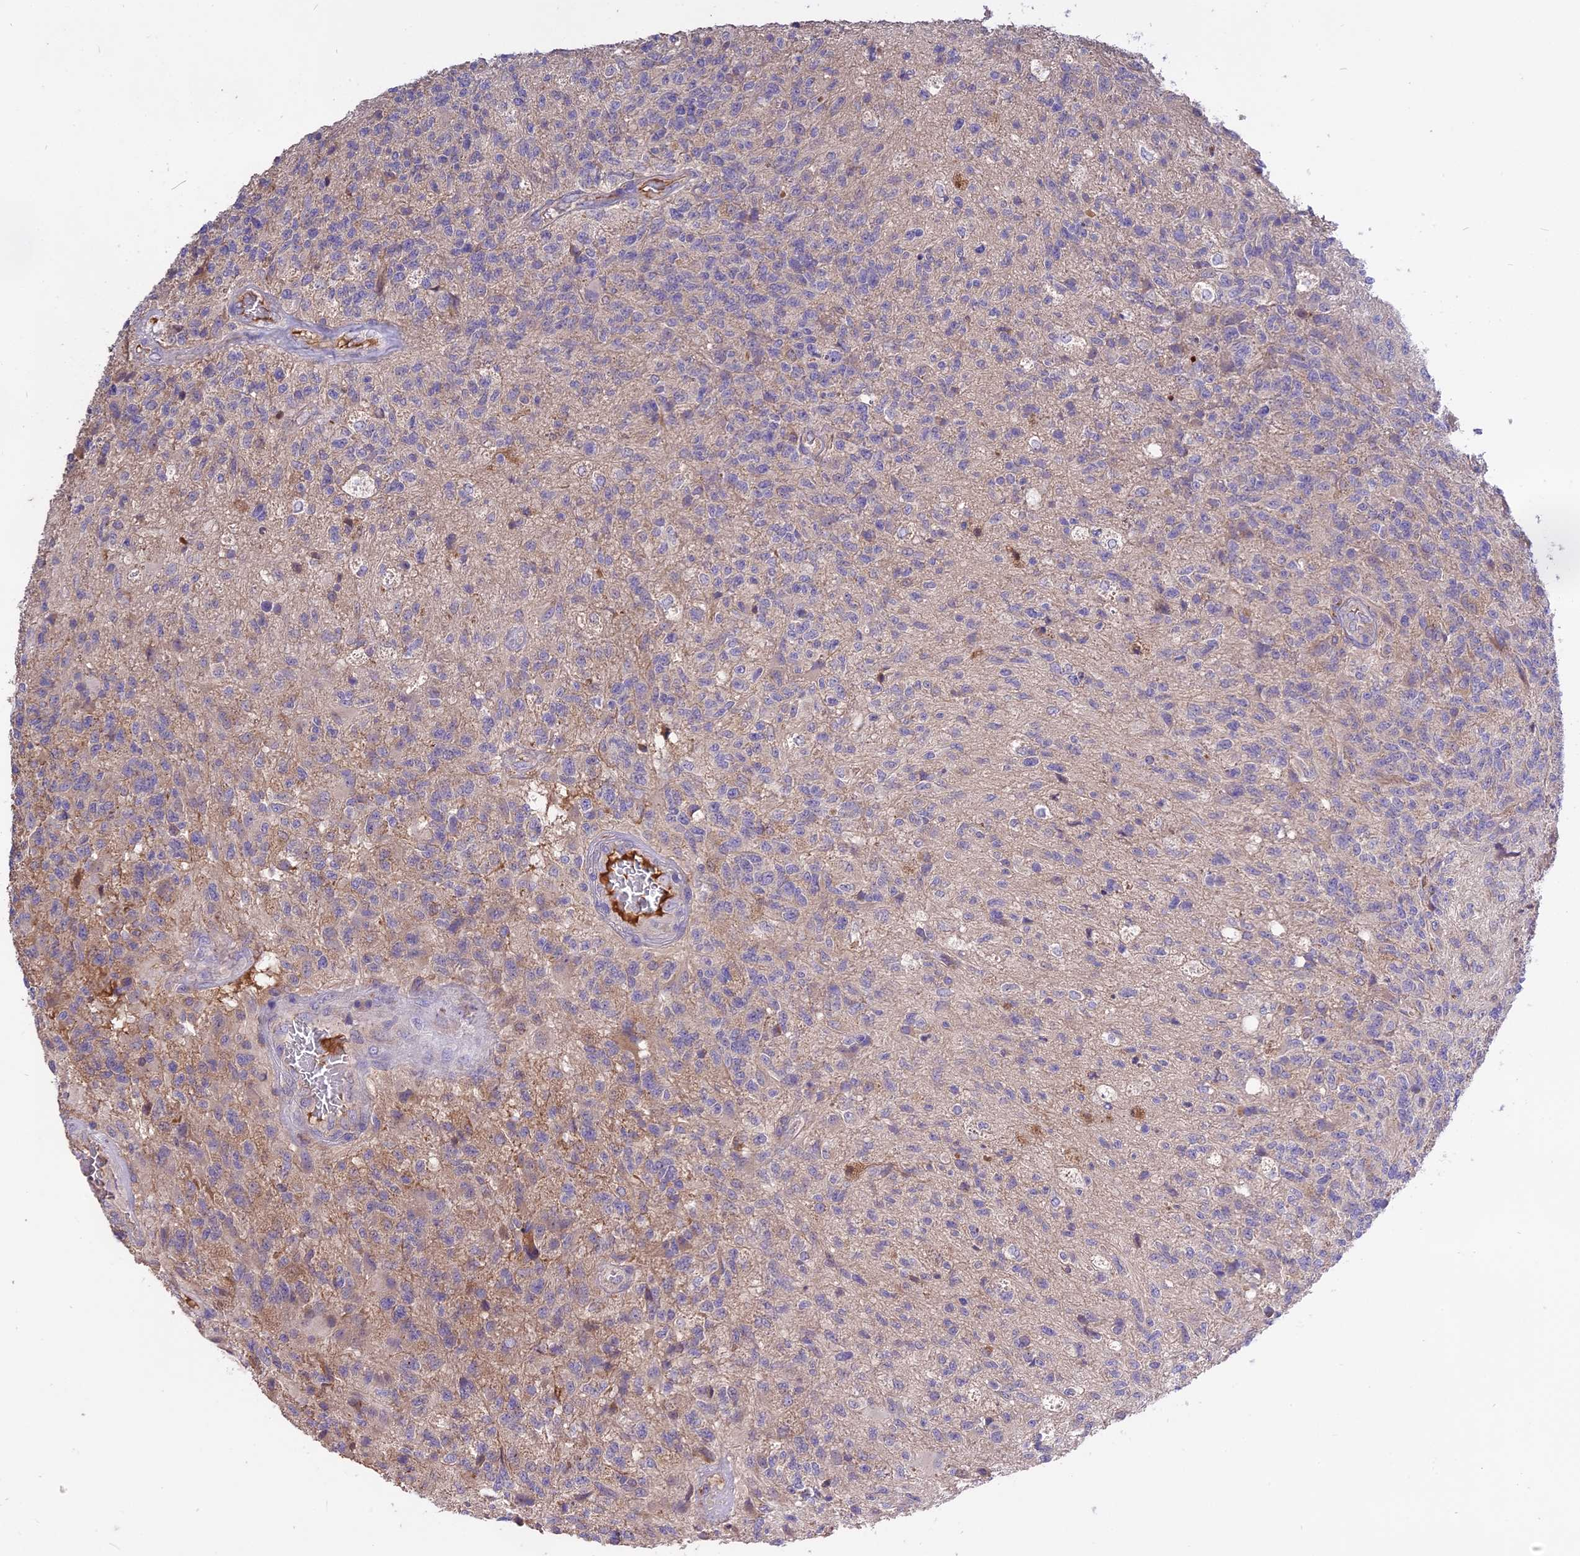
{"staining": {"intensity": "negative", "quantity": "none", "location": "none"}, "tissue": "glioma", "cell_type": "Tumor cells", "image_type": "cancer", "snomed": [{"axis": "morphology", "description": "Glioma, malignant, High grade"}, {"axis": "topography", "description": "Brain"}], "caption": "IHC of glioma shows no staining in tumor cells. (DAB (3,3'-diaminobenzidine) immunohistochemistry (IHC) visualized using brightfield microscopy, high magnification).", "gene": "NUDT8", "patient": {"sex": "male", "age": 56}}